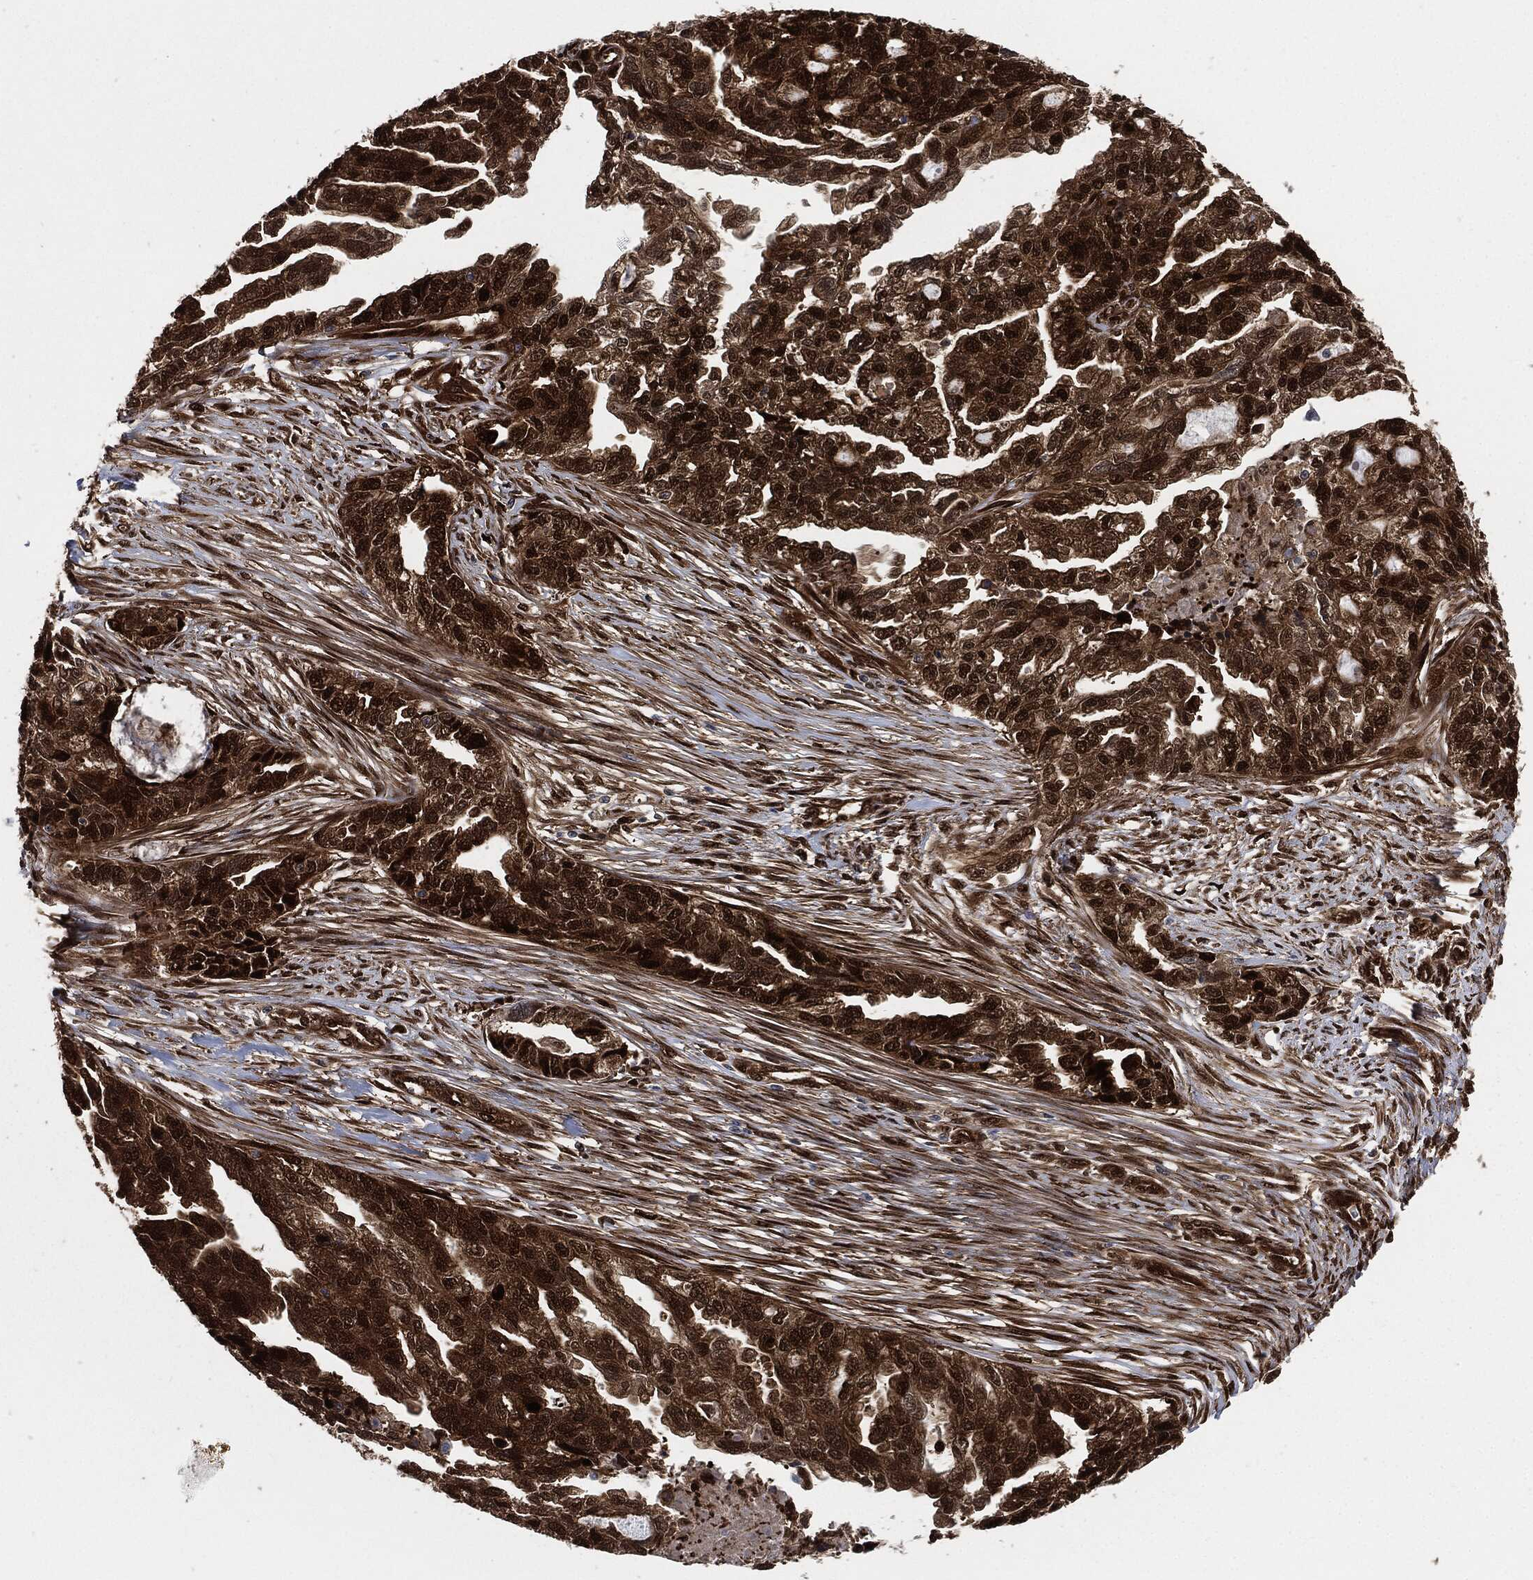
{"staining": {"intensity": "strong", "quantity": "25%-75%", "location": "cytoplasmic/membranous,nuclear"}, "tissue": "ovarian cancer", "cell_type": "Tumor cells", "image_type": "cancer", "snomed": [{"axis": "morphology", "description": "Cystadenocarcinoma, serous, NOS"}, {"axis": "topography", "description": "Ovary"}], "caption": "Immunohistochemistry (DAB) staining of serous cystadenocarcinoma (ovarian) shows strong cytoplasmic/membranous and nuclear protein positivity in approximately 25%-75% of tumor cells.", "gene": "DCTN1", "patient": {"sex": "female", "age": 51}}